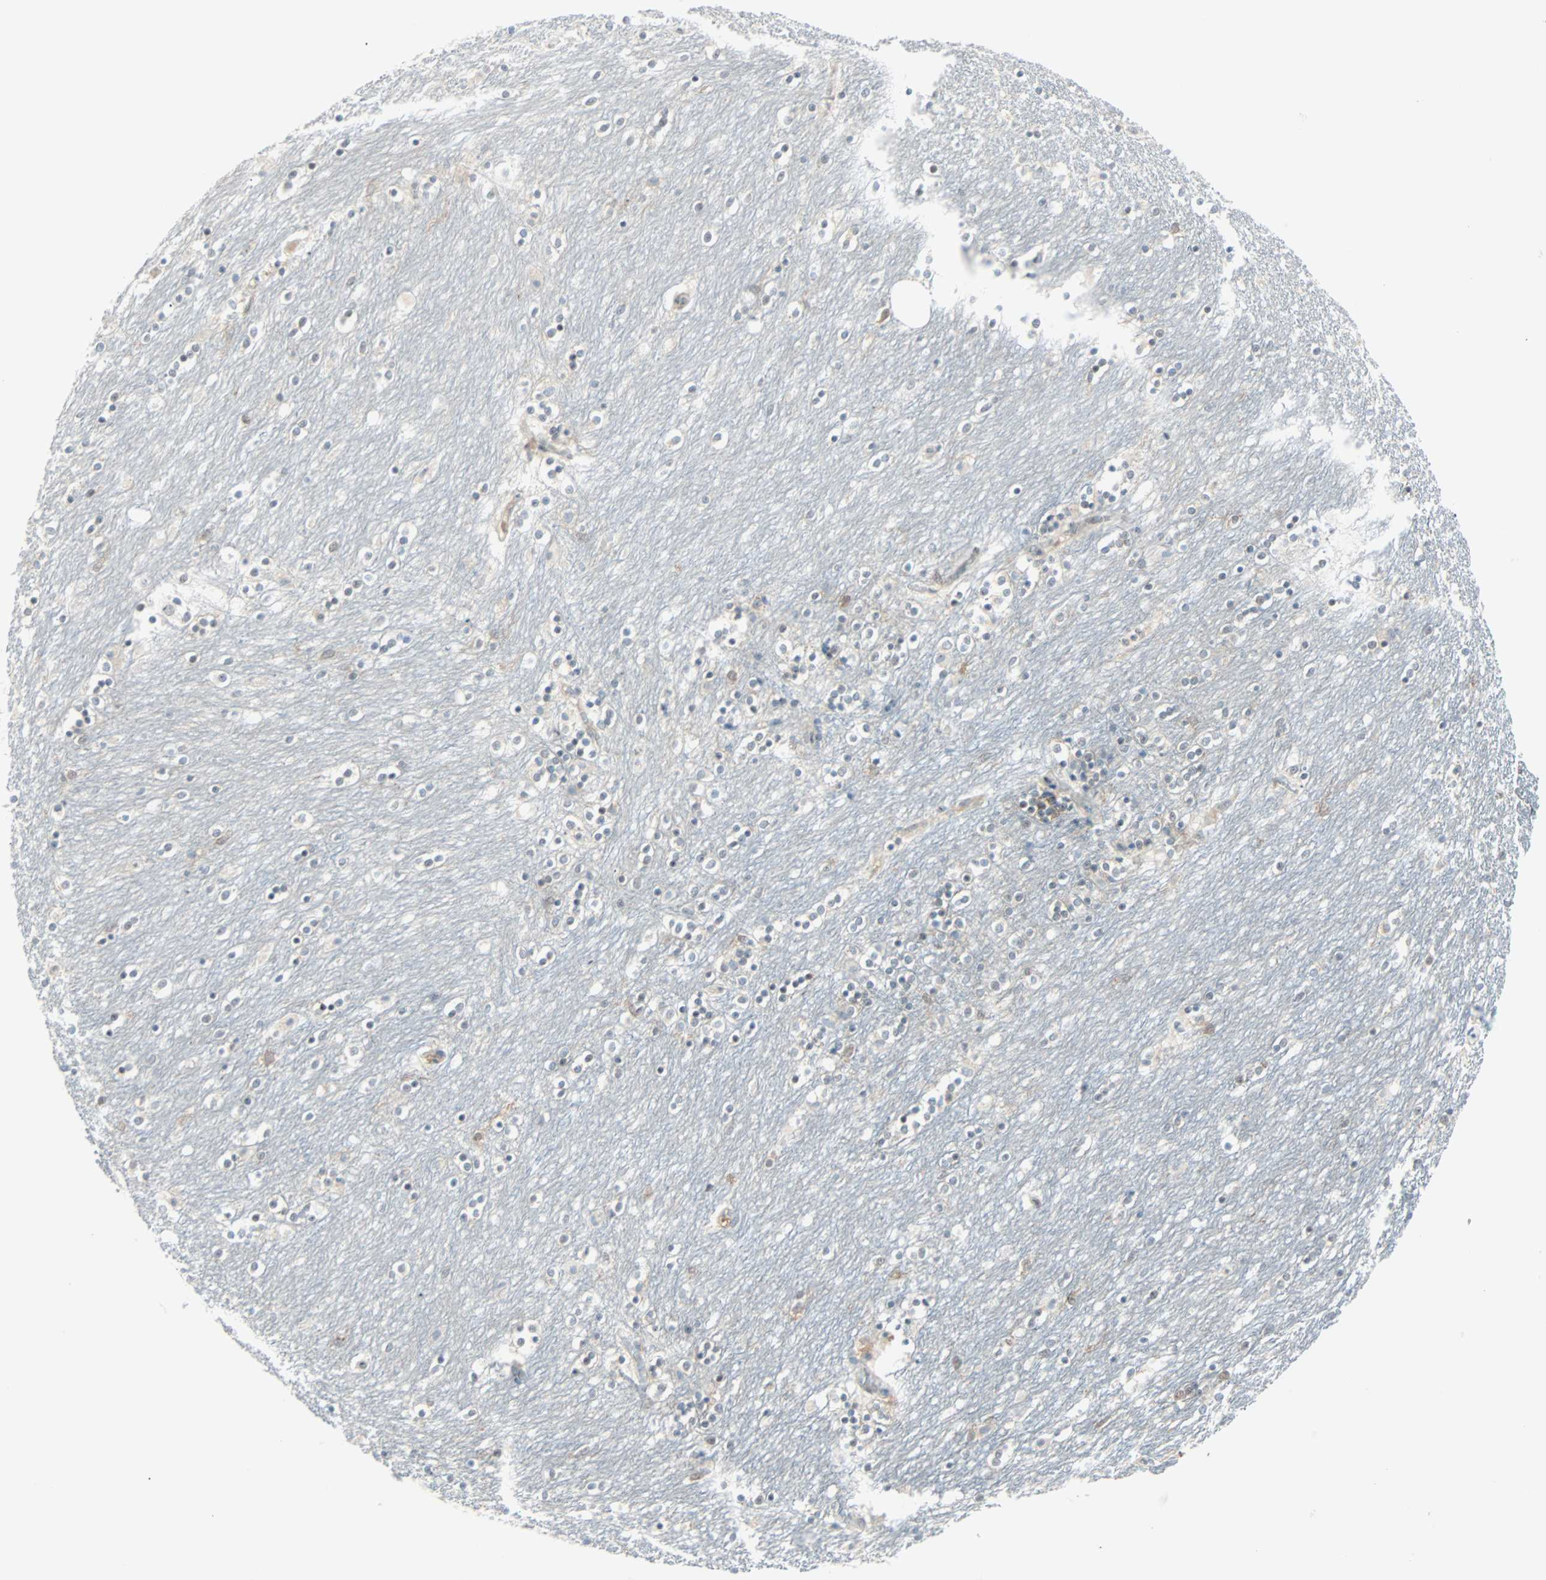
{"staining": {"intensity": "weak", "quantity": "<25%", "location": "cytoplasmic/membranous"}, "tissue": "caudate", "cell_type": "Glial cells", "image_type": "normal", "snomed": [{"axis": "morphology", "description": "Normal tissue, NOS"}, {"axis": "topography", "description": "Lateral ventricle wall"}], "caption": "Immunohistochemical staining of benign human caudate displays no significant positivity in glial cells. (DAB immunohistochemistry (IHC) visualized using brightfield microscopy, high magnification).", "gene": "SMIM8", "patient": {"sex": "female", "age": 54}}